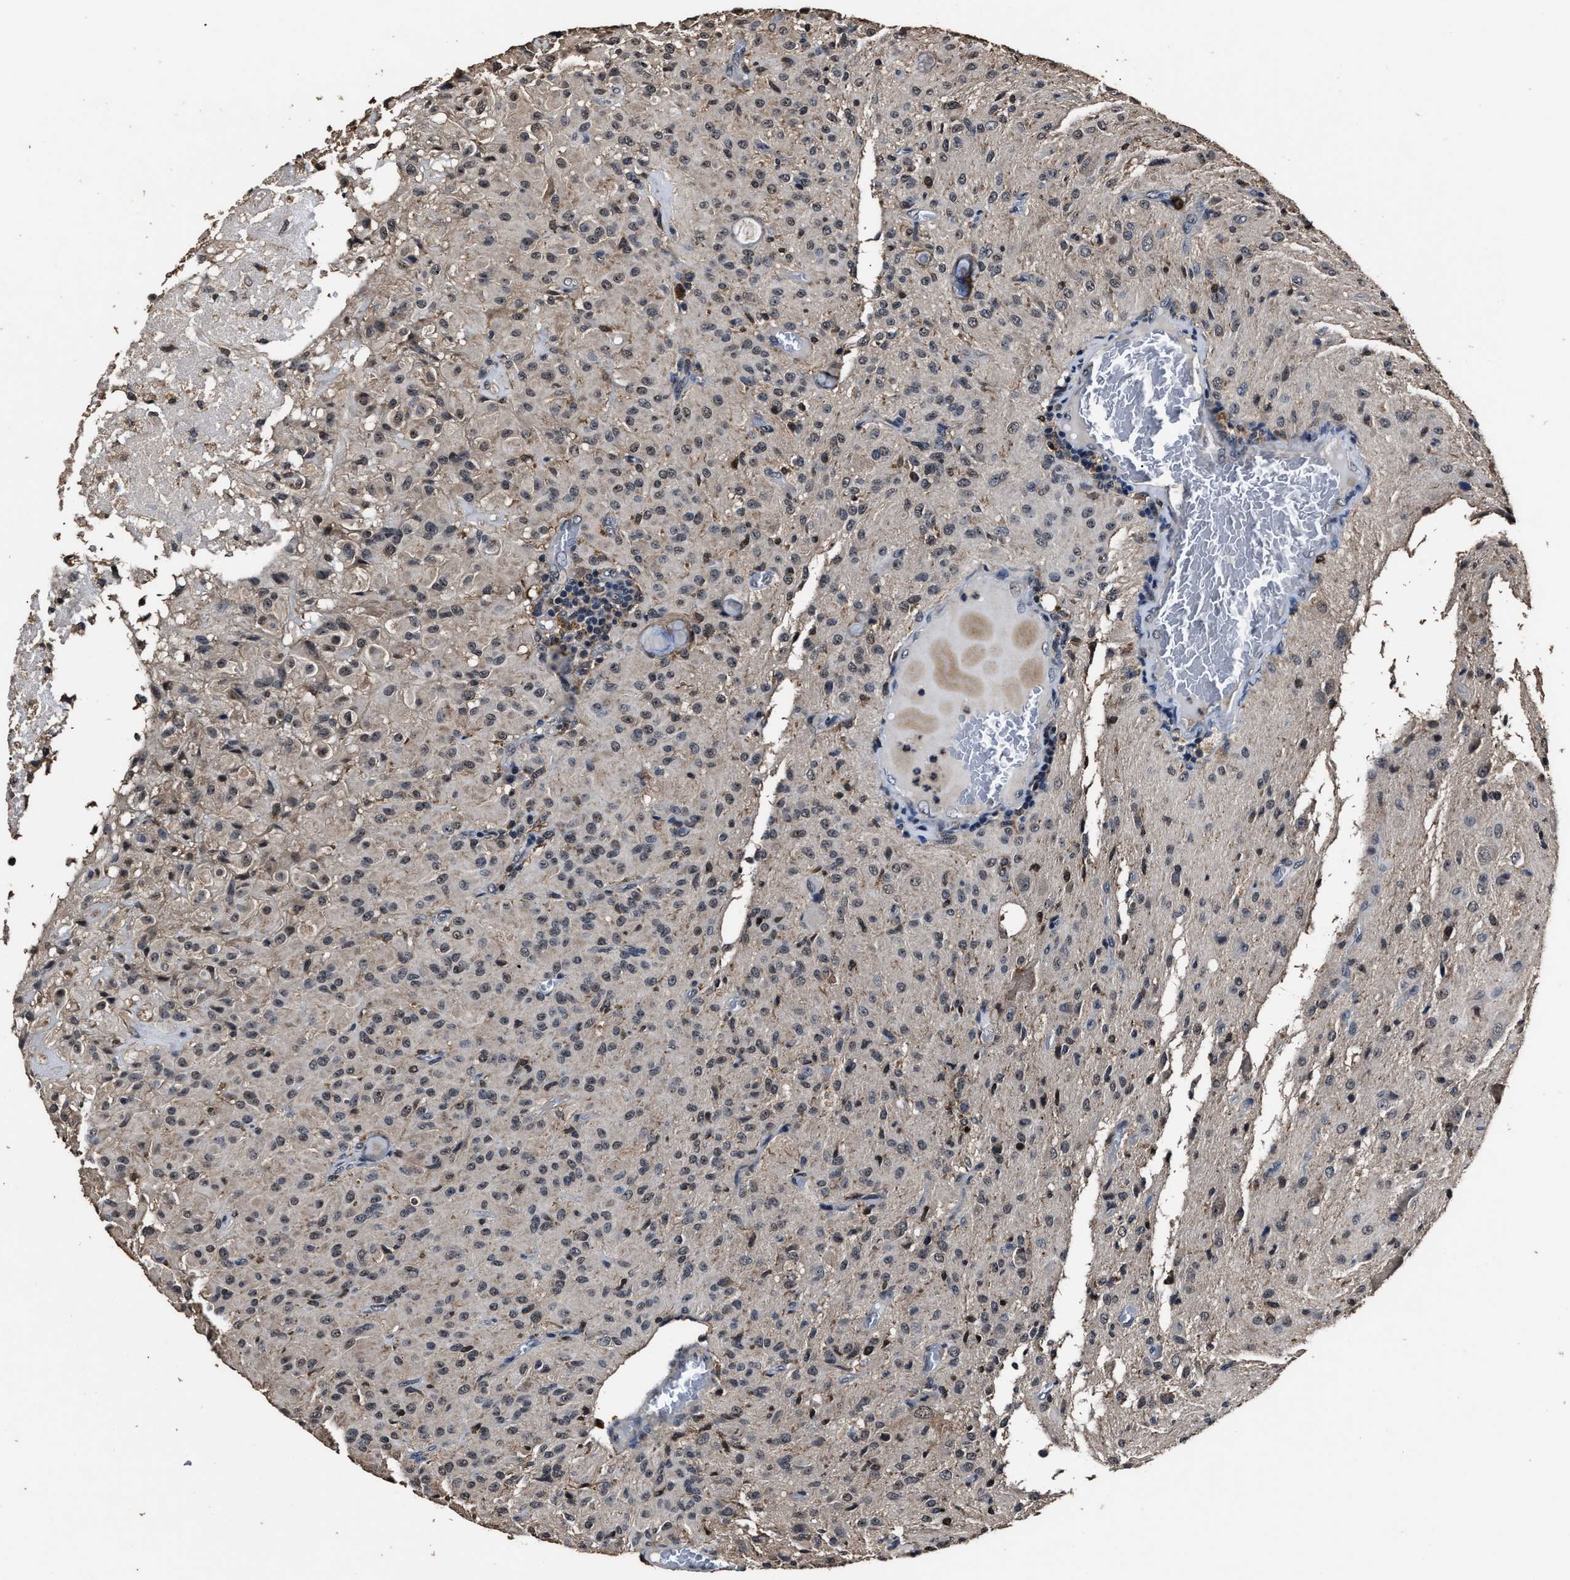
{"staining": {"intensity": "weak", "quantity": "25%-75%", "location": "nuclear"}, "tissue": "glioma", "cell_type": "Tumor cells", "image_type": "cancer", "snomed": [{"axis": "morphology", "description": "Glioma, malignant, High grade"}, {"axis": "topography", "description": "Brain"}], "caption": "Protein staining demonstrates weak nuclear positivity in about 25%-75% of tumor cells in high-grade glioma (malignant). The protein is stained brown, and the nuclei are stained in blue (DAB (3,3'-diaminobenzidine) IHC with brightfield microscopy, high magnification).", "gene": "RSBN1L", "patient": {"sex": "female", "age": 59}}